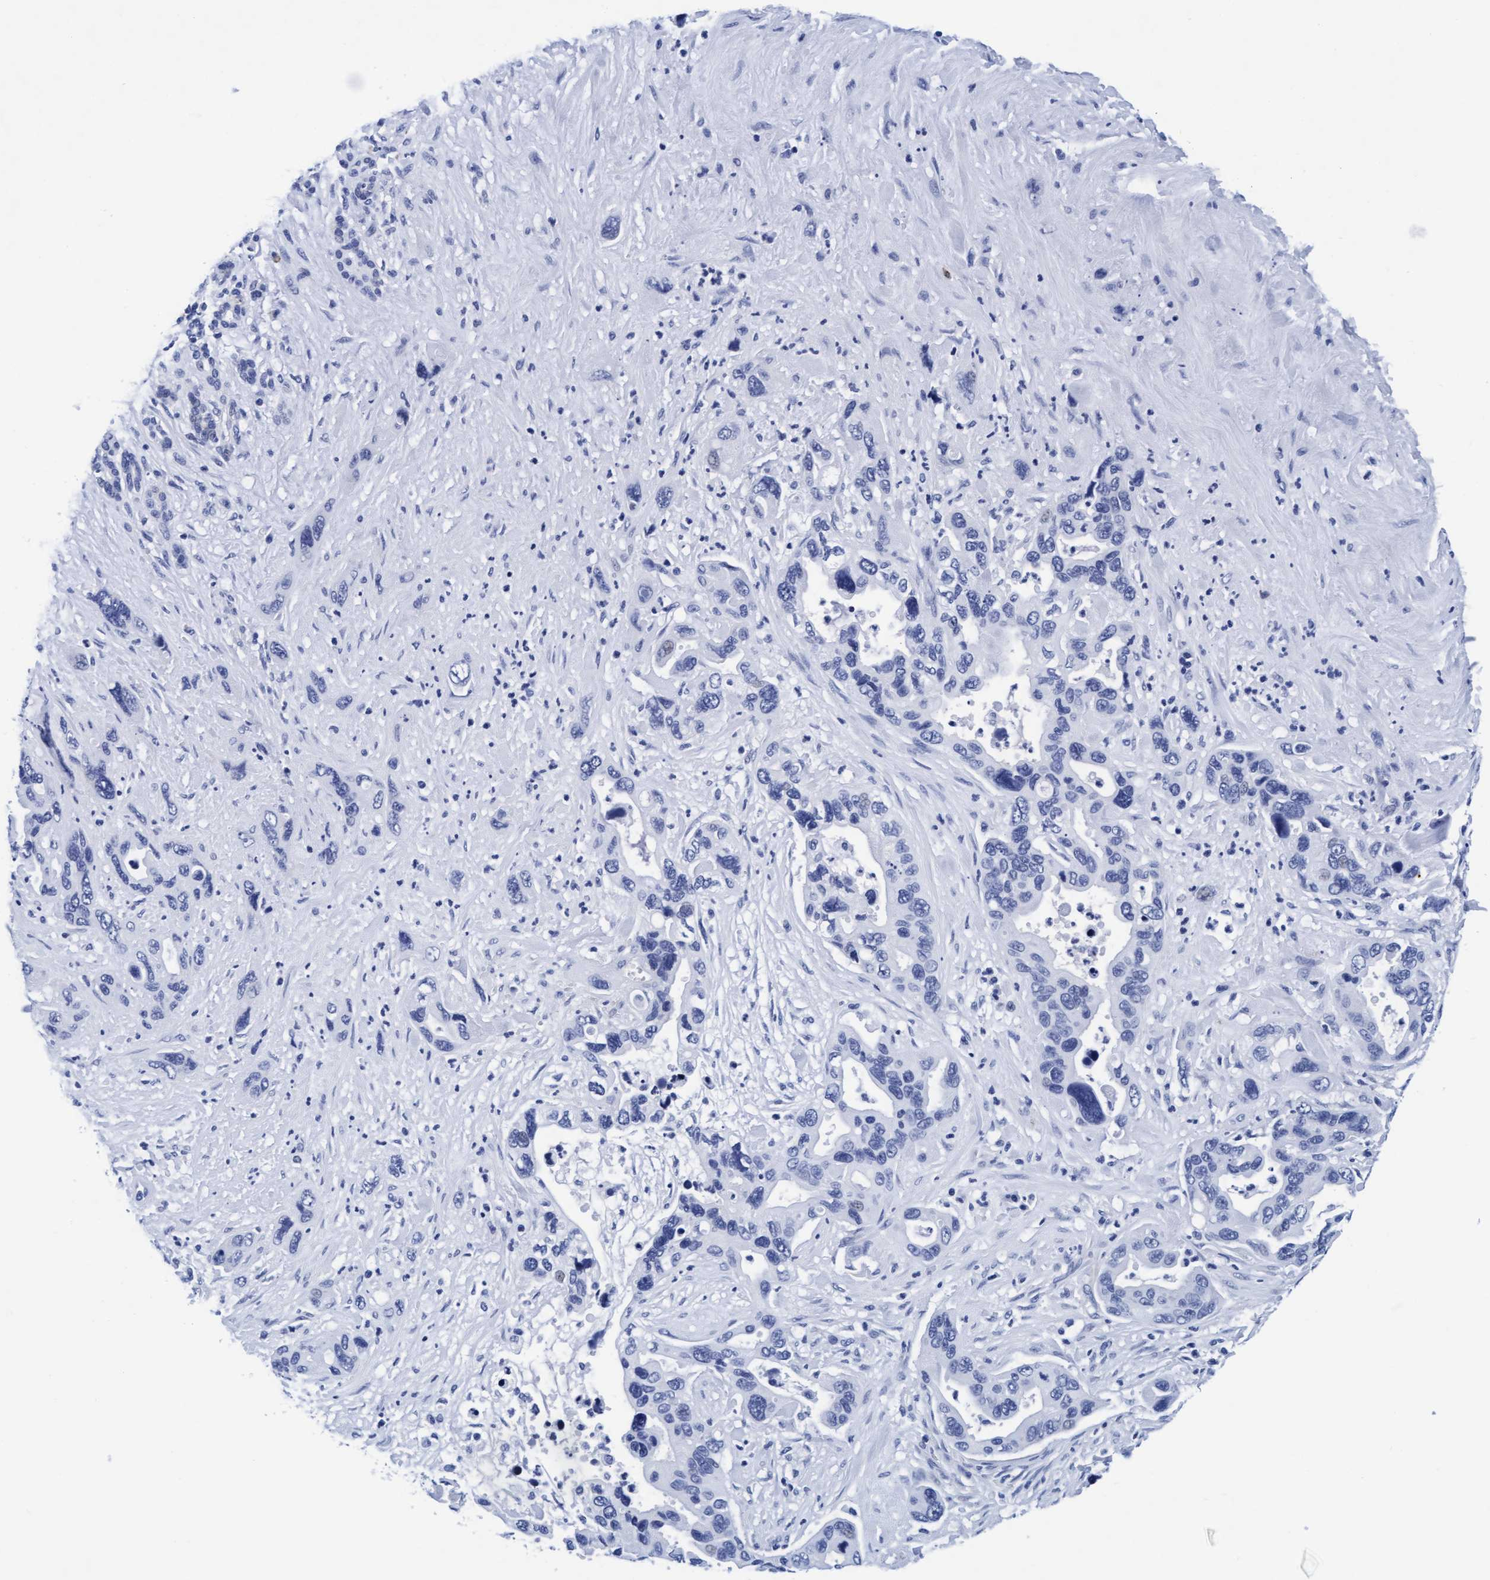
{"staining": {"intensity": "negative", "quantity": "none", "location": "none"}, "tissue": "pancreatic cancer", "cell_type": "Tumor cells", "image_type": "cancer", "snomed": [{"axis": "morphology", "description": "Adenocarcinoma, NOS"}, {"axis": "topography", "description": "Pancreas"}], "caption": "A histopathology image of pancreatic cancer (adenocarcinoma) stained for a protein reveals no brown staining in tumor cells.", "gene": "ARSG", "patient": {"sex": "female", "age": 70}}